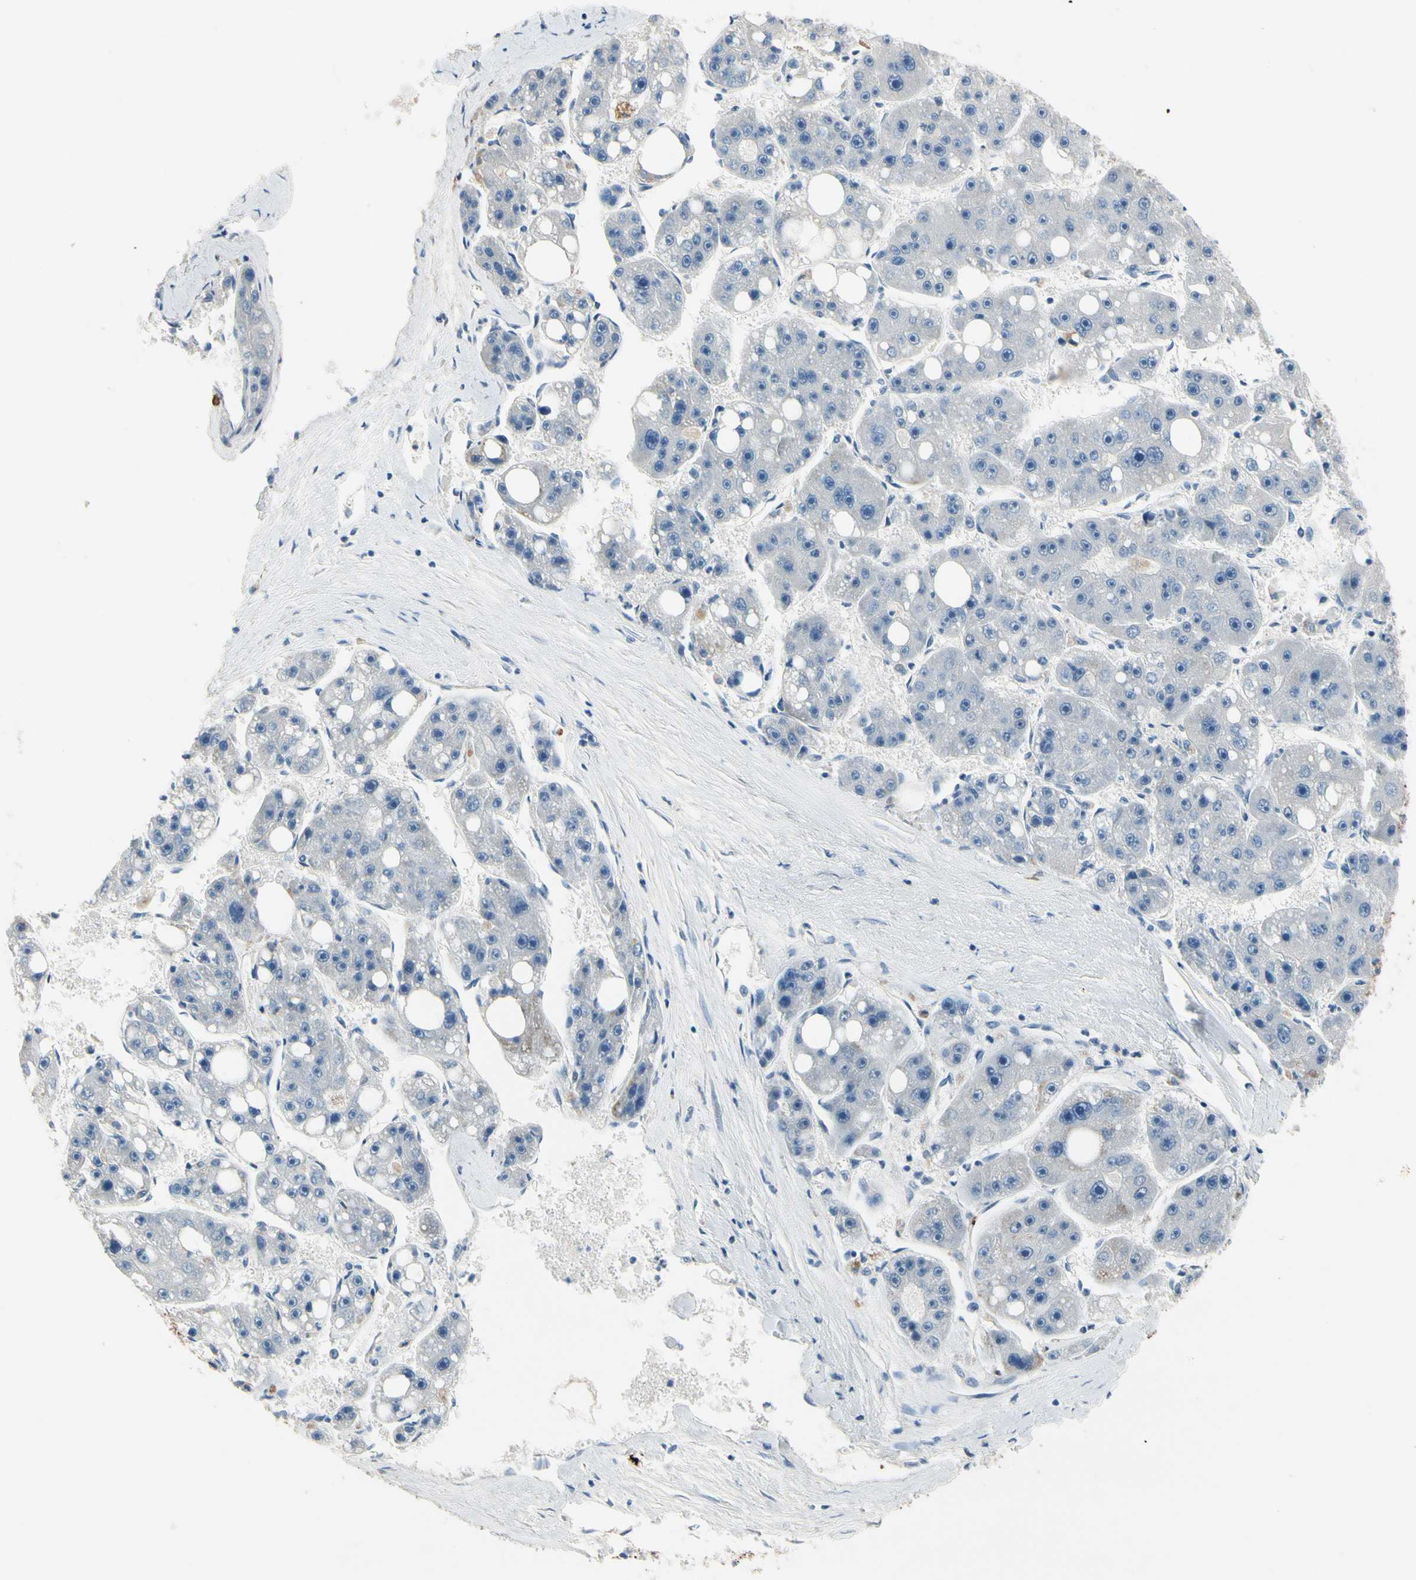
{"staining": {"intensity": "negative", "quantity": "none", "location": "none"}, "tissue": "liver cancer", "cell_type": "Tumor cells", "image_type": "cancer", "snomed": [{"axis": "morphology", "description": "Carcinoma, Hepatocellular, NOS"}, {"axis": "topography", "description": "Liver"}], "caption": "Tumor cells show no significant staining in liver cancer.", "gene": "CPA3", "patient": {"sex": "female", "age": 61}}